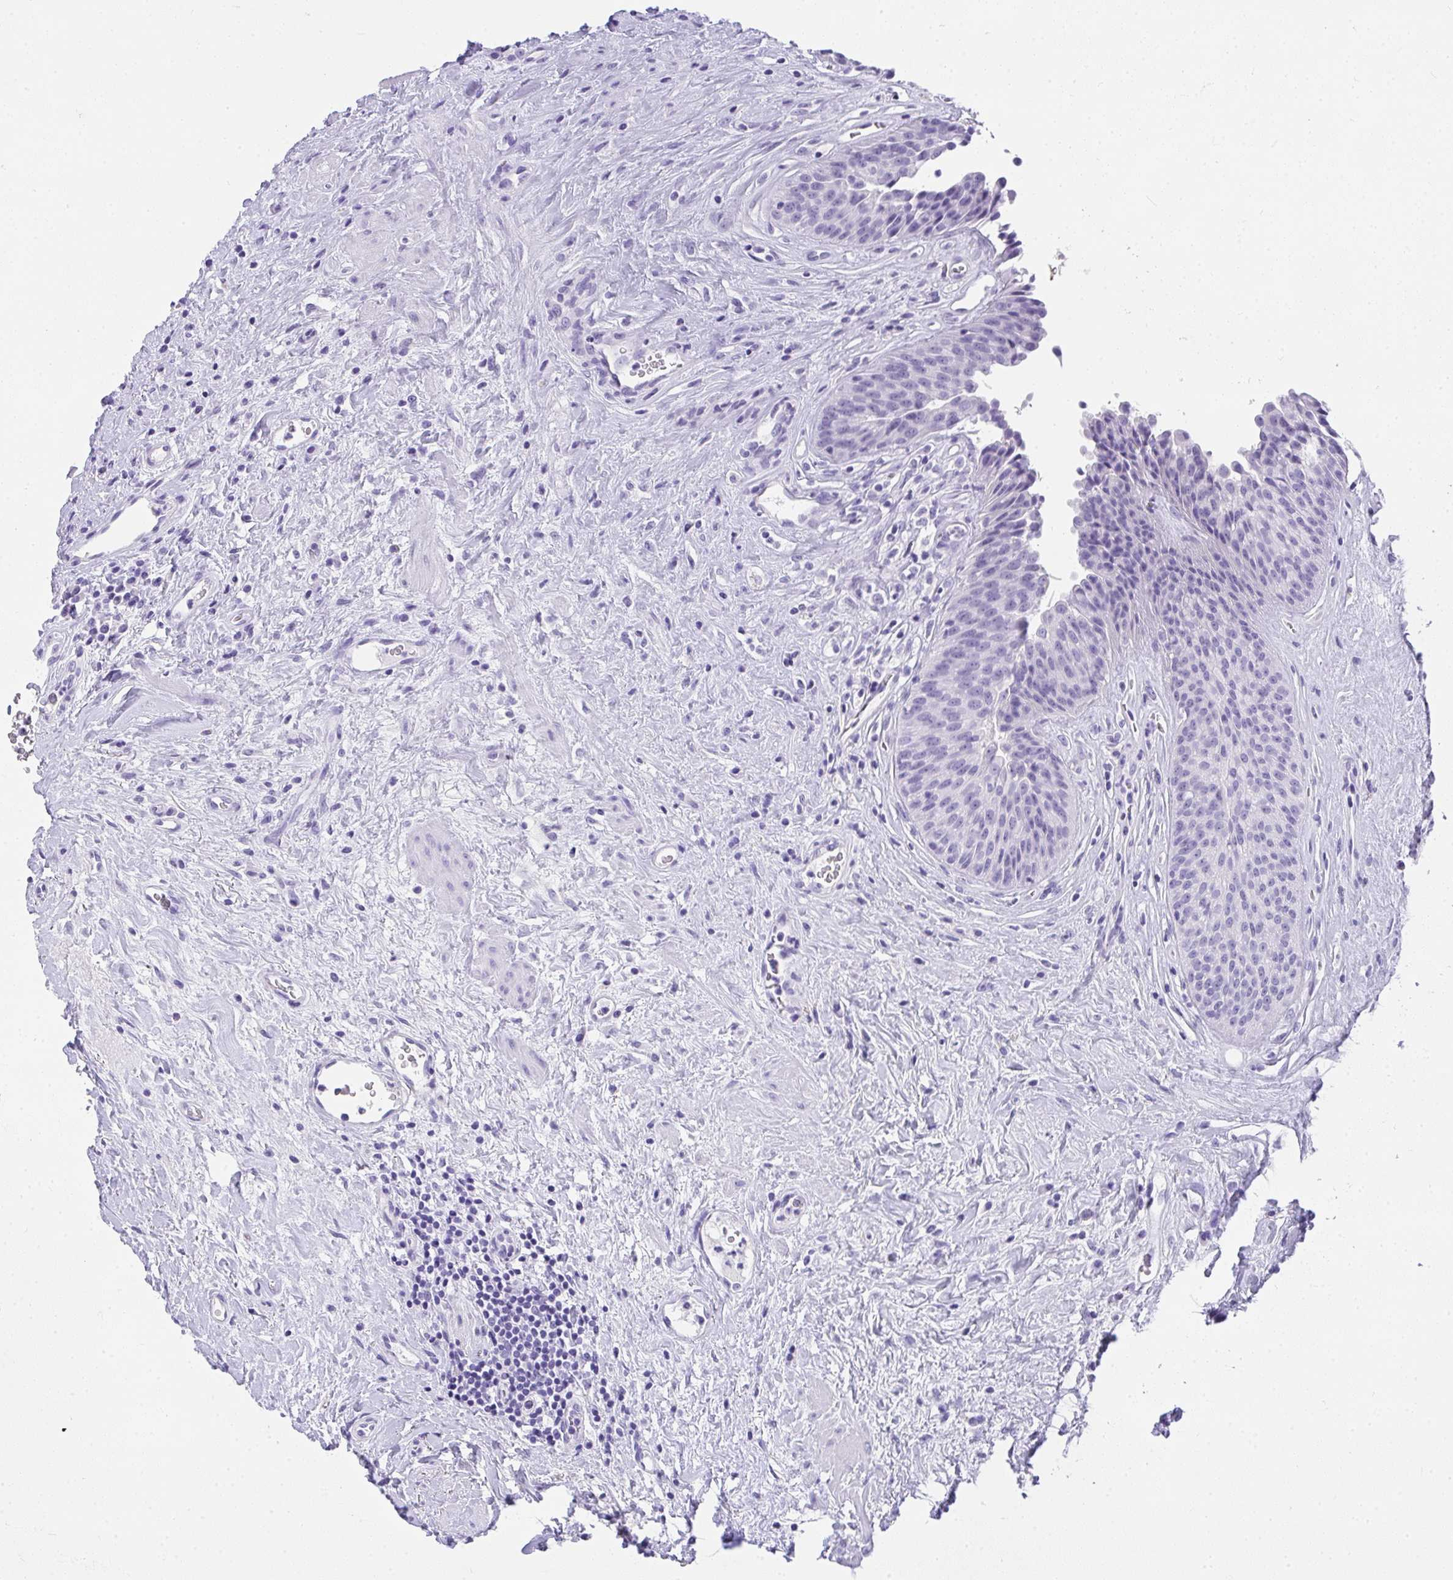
{"staining": {"intensity": "negative", "quantity": "none", "location": "none"}, "tissue": "urinary bladder", "cell_type": "Urothelial cells", "image_type": "normal", "snomed": [{"axis": "morphology", "description": "Normal tissue, NOS"}, {"axis": "topography", "description": "Urinary bladder"}], "caption": "High power microscopy micrograph of an immunohistochemistry (IHC) histopathology image of benign urinary bladder, revealing no significant staining in urothelial cells.", "gene": "AVIL", "patient": {"sex": "female", "age": 56}}